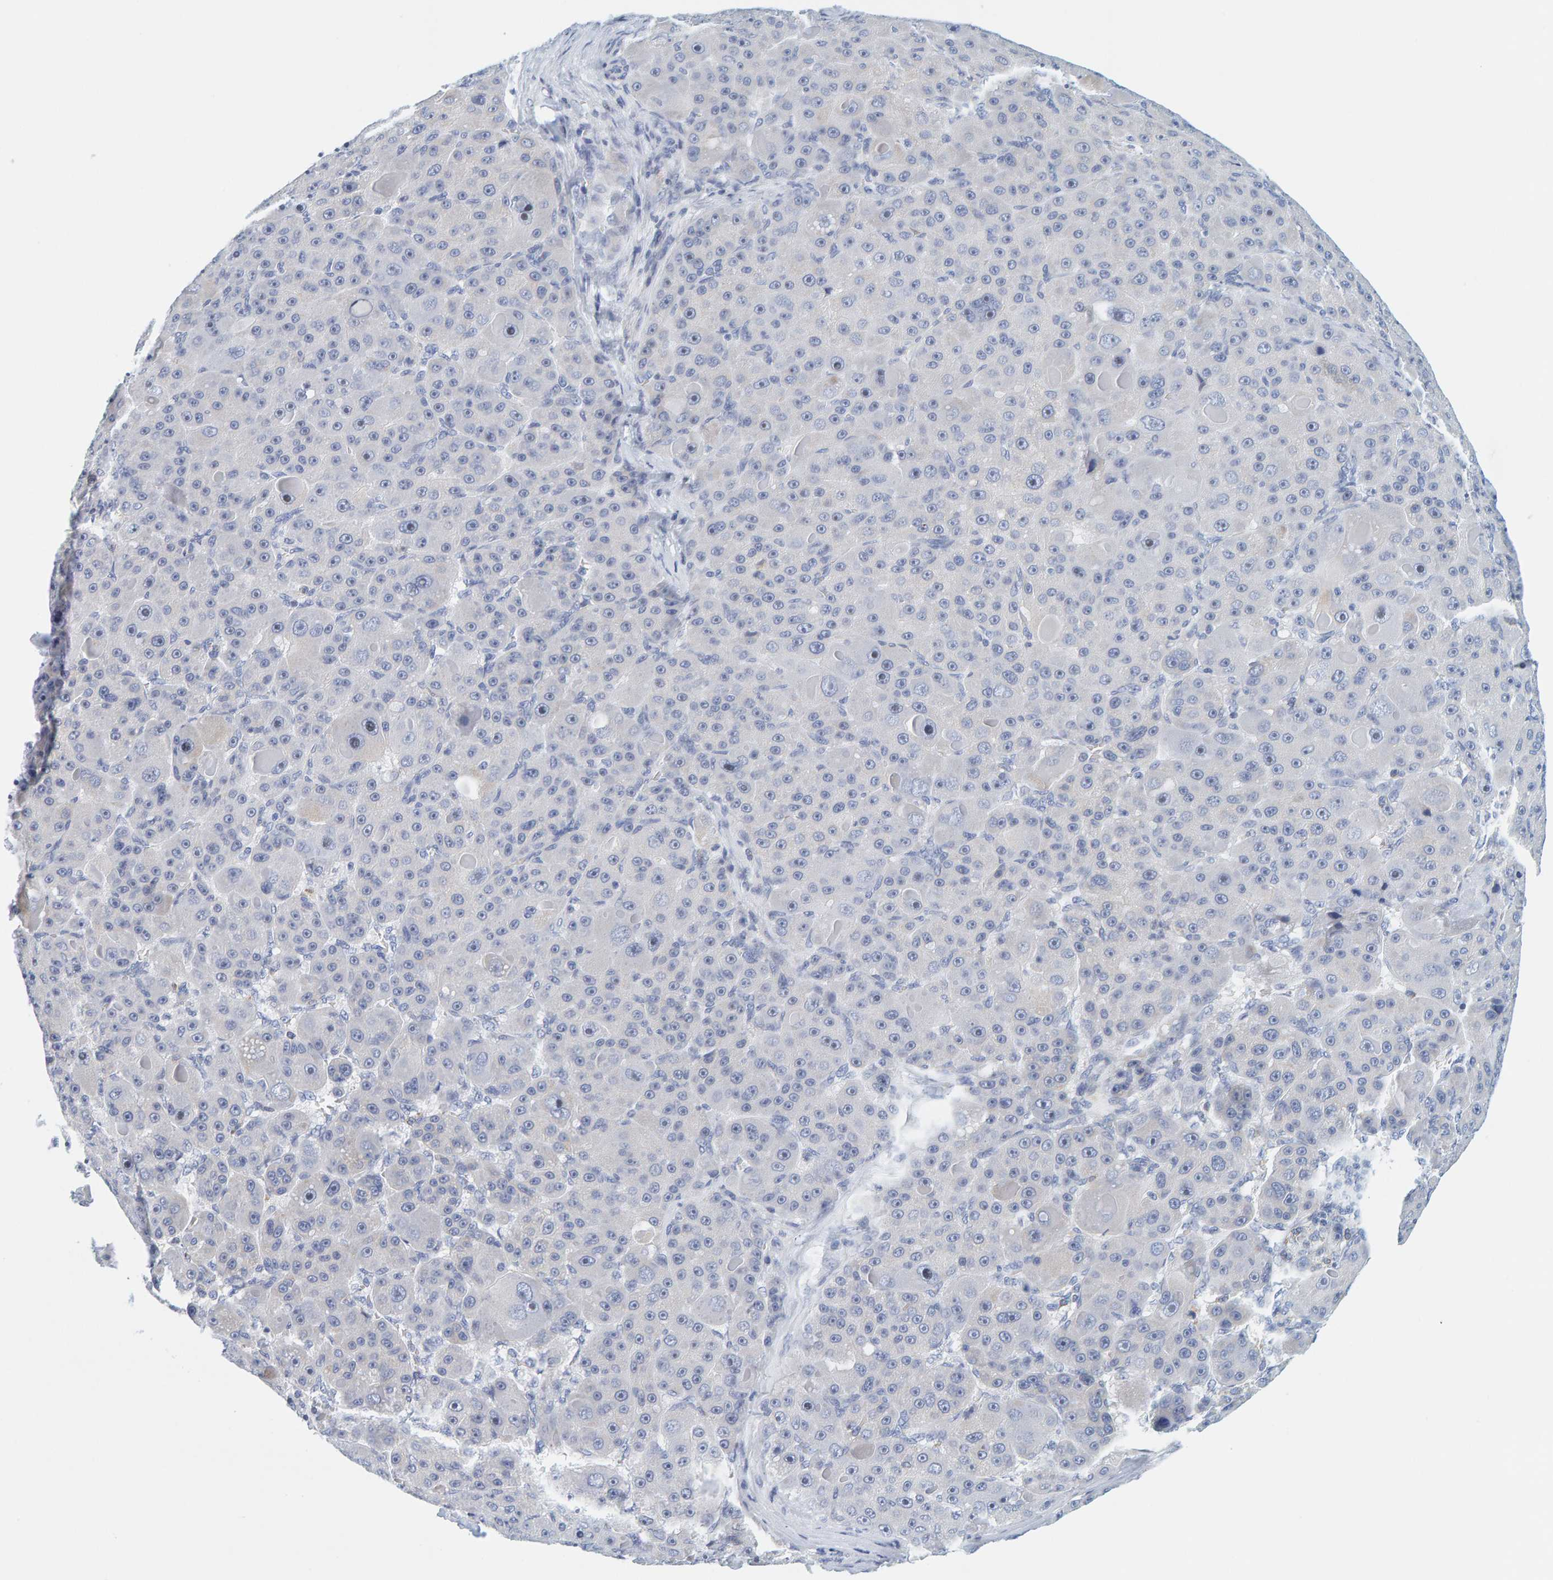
{"staining": {"intensity": "negative", "quantity": "none", "location": "none"}, "tissue": "liver cancer", "cell_type": "Tumor cells", "image_type": "cancer", "snomed": [{"axis": "morphology", "description": "Carcinoma, Hepatocellular, NOS"}, {"axis": "topography", "description": "Liver"}], "caption": "DAB (3,3'-diaminobenzidine) immunohistochemical staining of human hepatocellular carcinoma (liver) displays no significant positivity in tumor cells.", "gene": "MOG", "patient": {"sex": "male", "age": 76}}